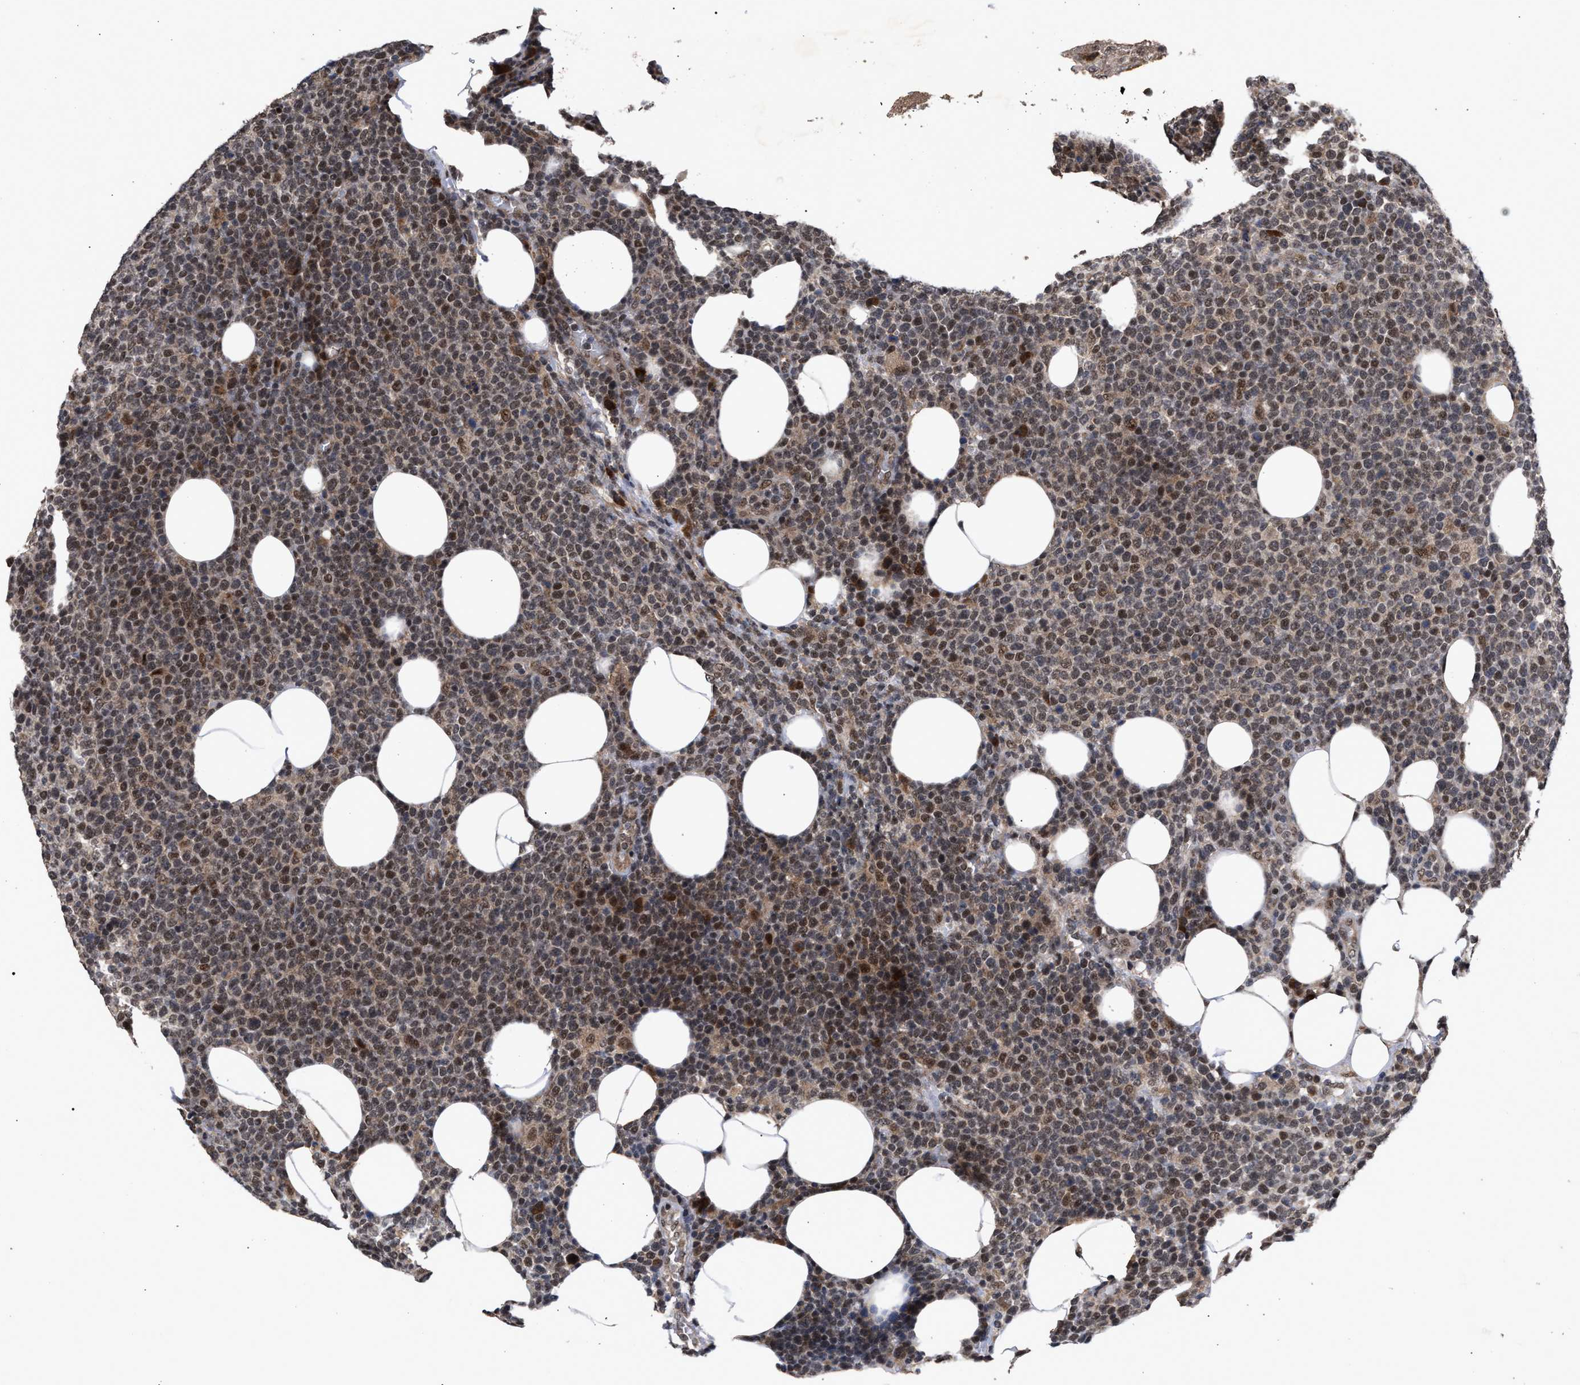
{"staining": {"intensity": "moderate", "quantity": "25%-75%", "location": "nuclear"}, "tissue": "lymphoma", "cell_type": "Tumor cells", "image_type": "cancer", "snomed": [{"axis": "morphology", "description": "Malignant lymphoma, non-Hodgkin's type, High grade"}, {"axis": "topography", "description": "Lymph node"}], "caption": "High-grade malignant lymphoma, non-Hodgkin's type stained with a brown dye demonstrates moderate nuclear positive expression in about 25%-75% of tumor cells.", "gene": "MKNK2", "patient": {"sex": "male", "age": 61}}